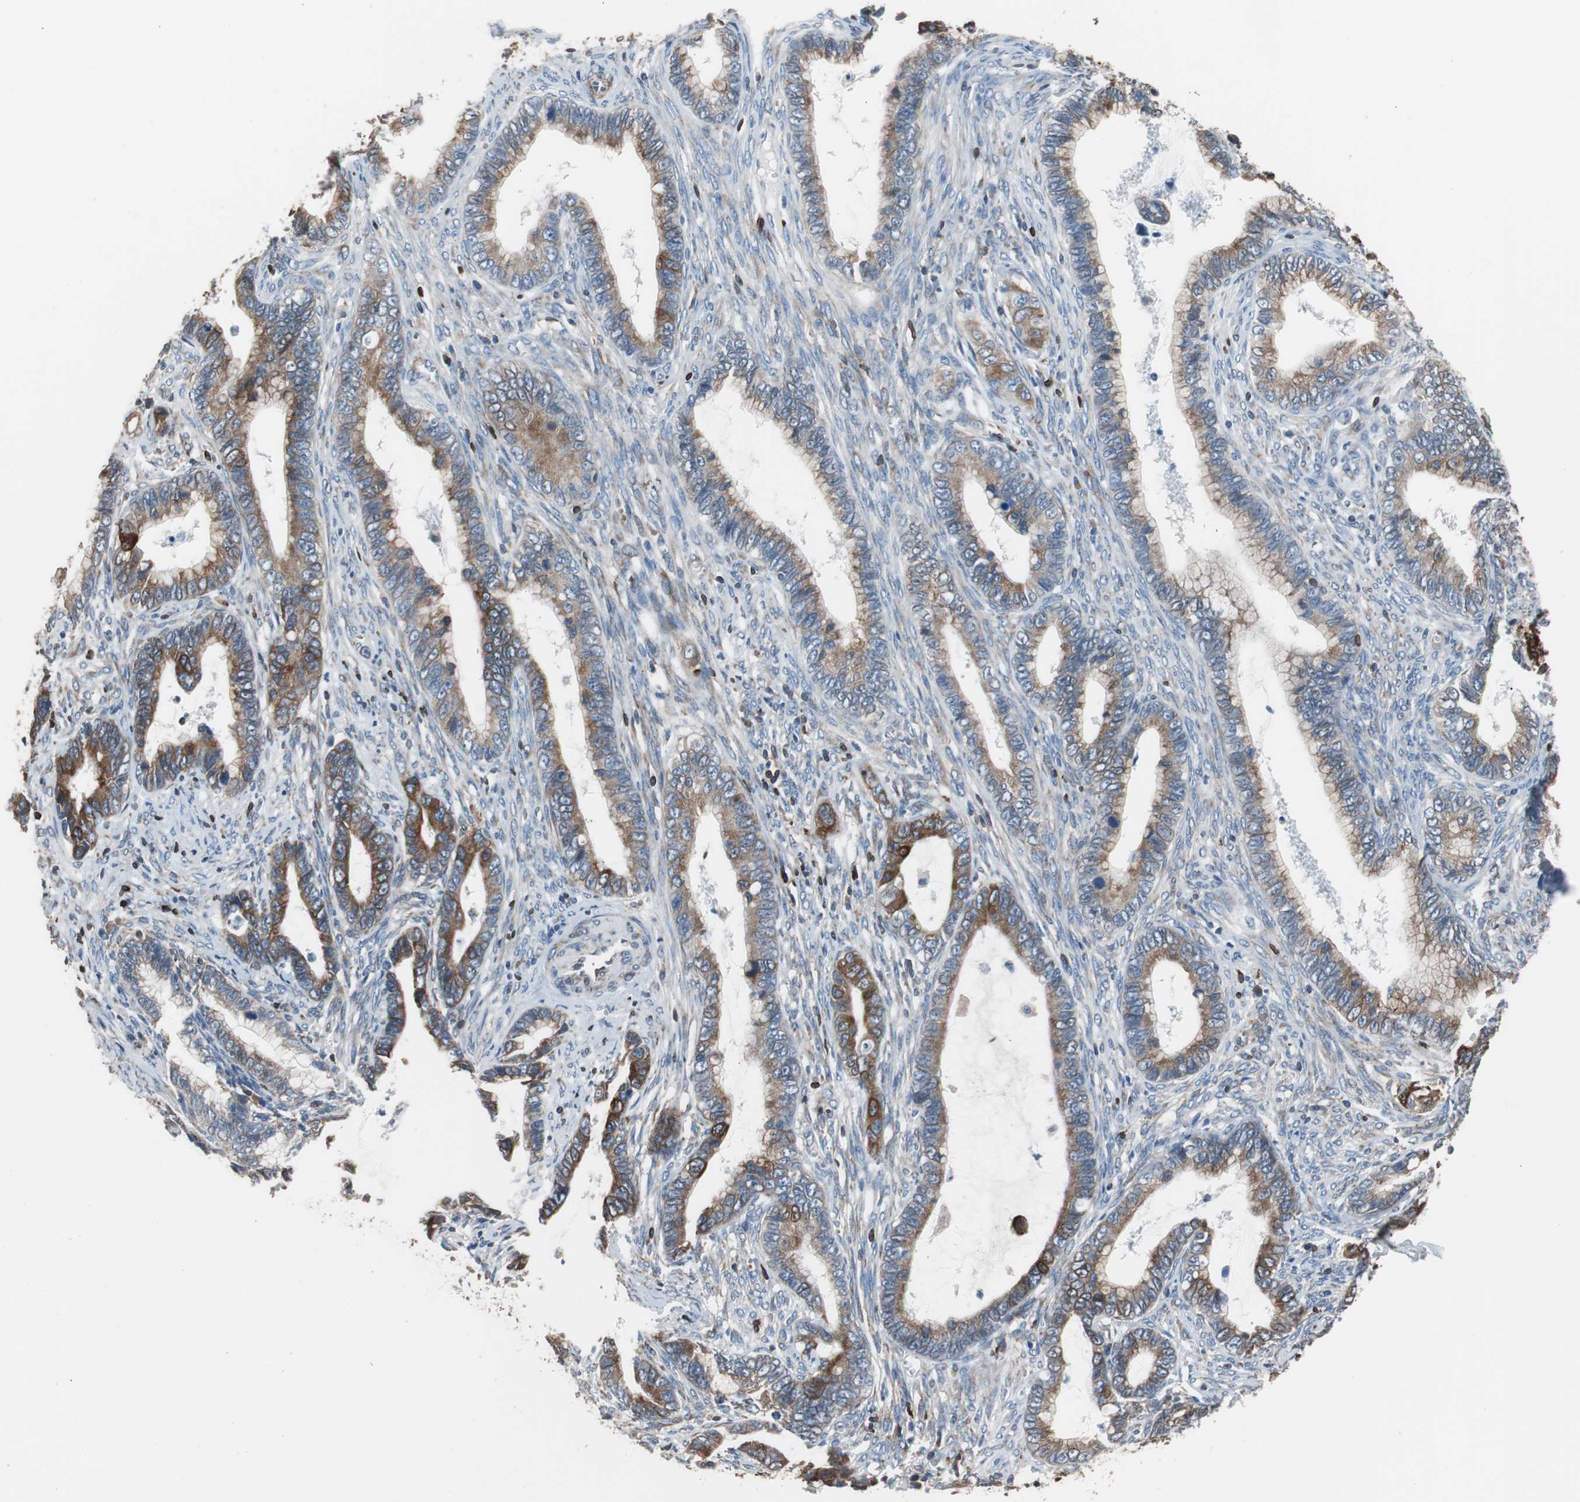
{"staining": {"intensity": "strong", "quantity": "25%-75%", "location": "cytoplasmic/membranous"}, "tissue": "cervical cancer", "cell_type": "Tumor cells", "image_type": "cancer", "snomed": [{"axis": "morphology", "description": "Adenocarcinoma, NOS"}, {"axis": "topography", "description": "Cervix"}], "caption": "Protein positivity by IHC shows strong cytoplasmic/membranous positivity in about 25%-75% of tumor cells in cervical adenocarcinoma.", "gene": "PBXIP1", "patient": {"sex": "female", "age": 44}}